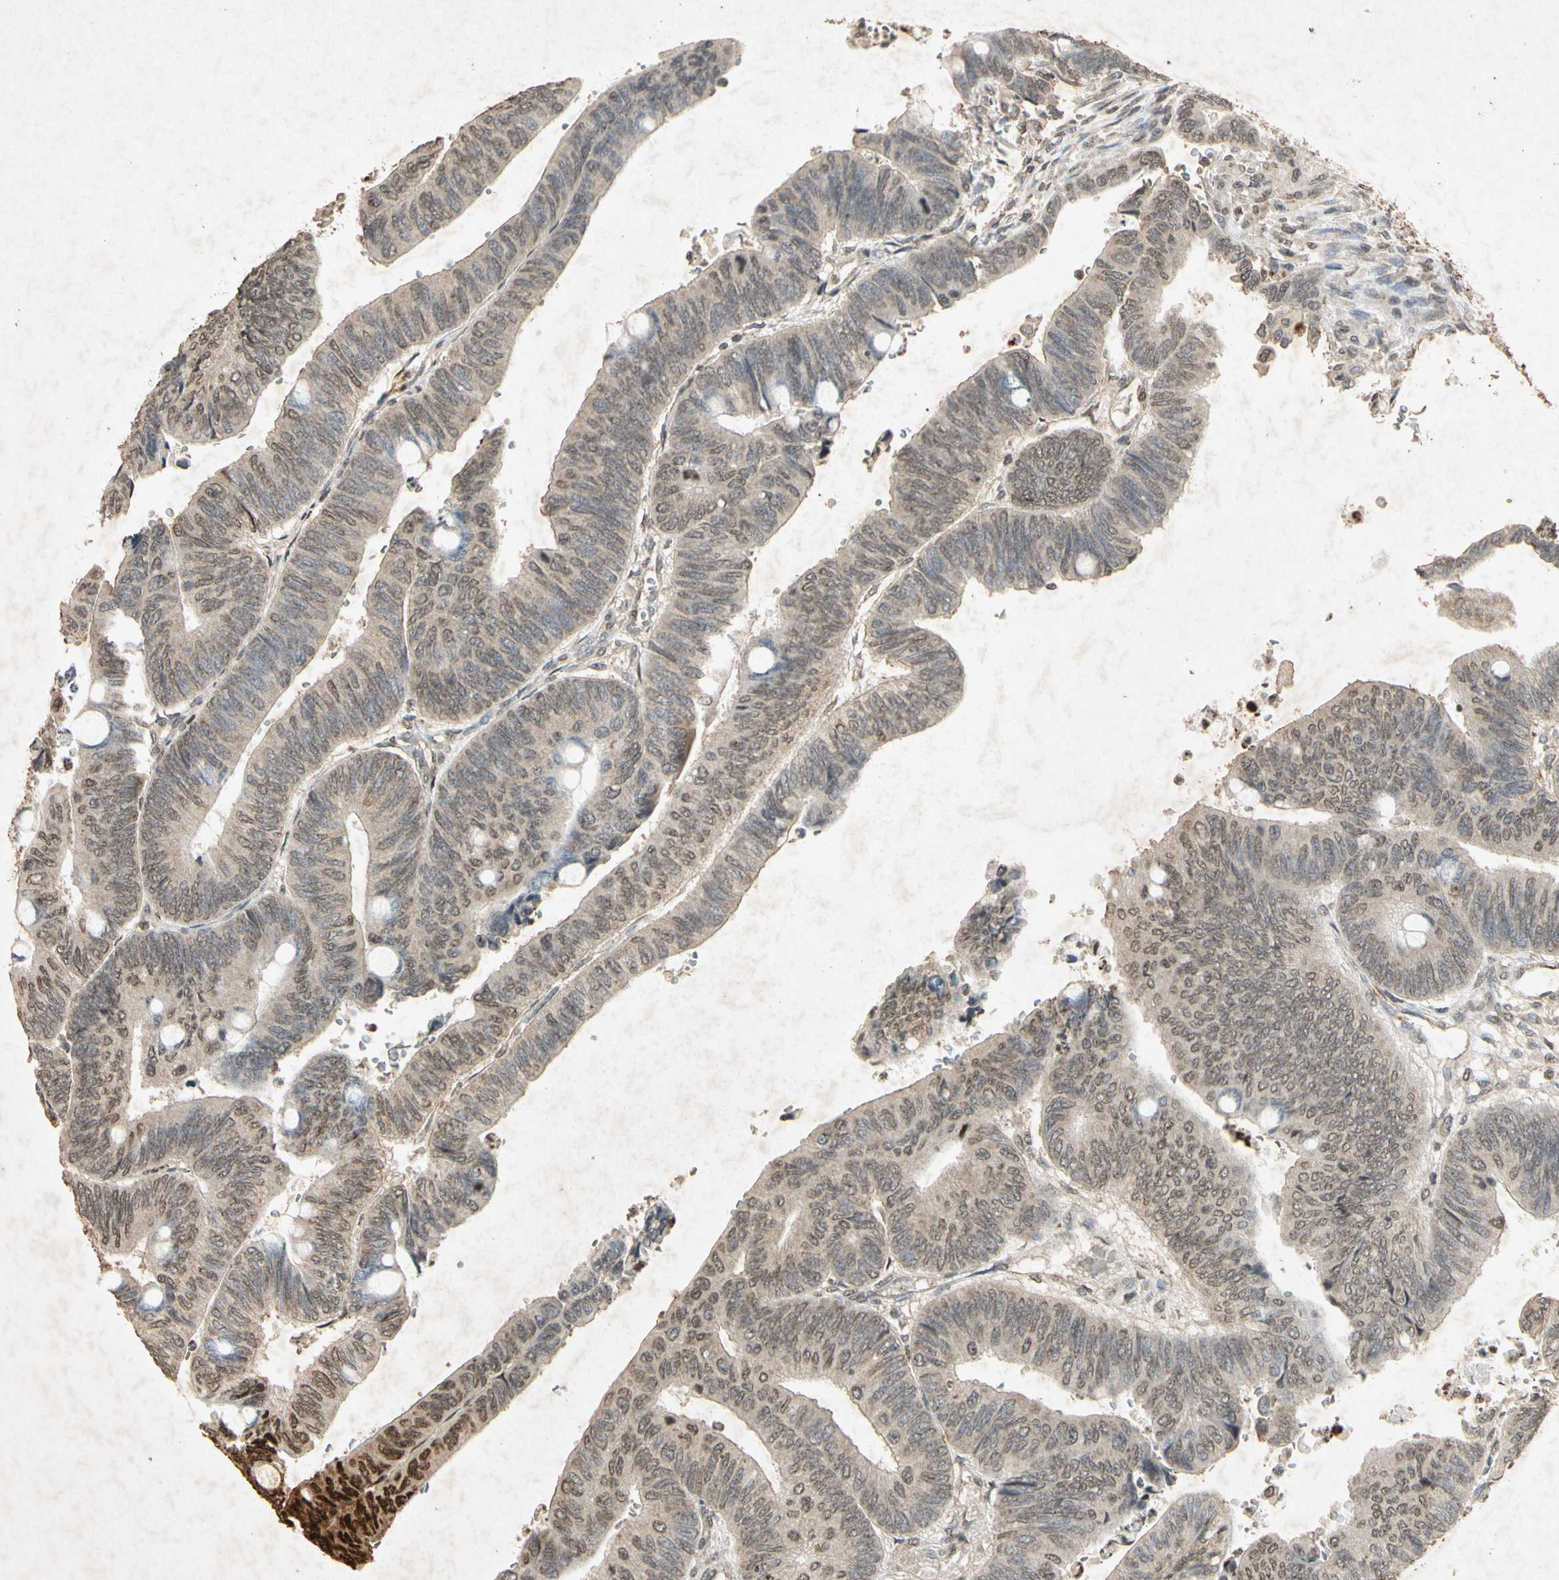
{"staining": {"intensity": "weak", "quantity": ">75%", "location": "cytoplasmic/membranous"}, "tissue": "colorectal cancer", "cell_type": "Tumor cells", "image_type": "cancer", "snomed": [{"axis": "morphology", "description": "Normal tissue, NOS"}, {"axis": "morphology", "description": "Adenocarcinoma, NOS"}, {"axis": "topography", "description": "Rectum"}, {"axis": "topography", "description": "Peripheral nerve tissue"}], "caption": "Immunohistochemistry image of human colorectal cancer (adenocarcinoma) stained for a protein (brown), which demonstrates low levels of weak cytoplasmic/membranous expression in approximately >75% of tumor cells.", "gene": "MSRB1", "patient": {"sex": "male", "age": 92}}